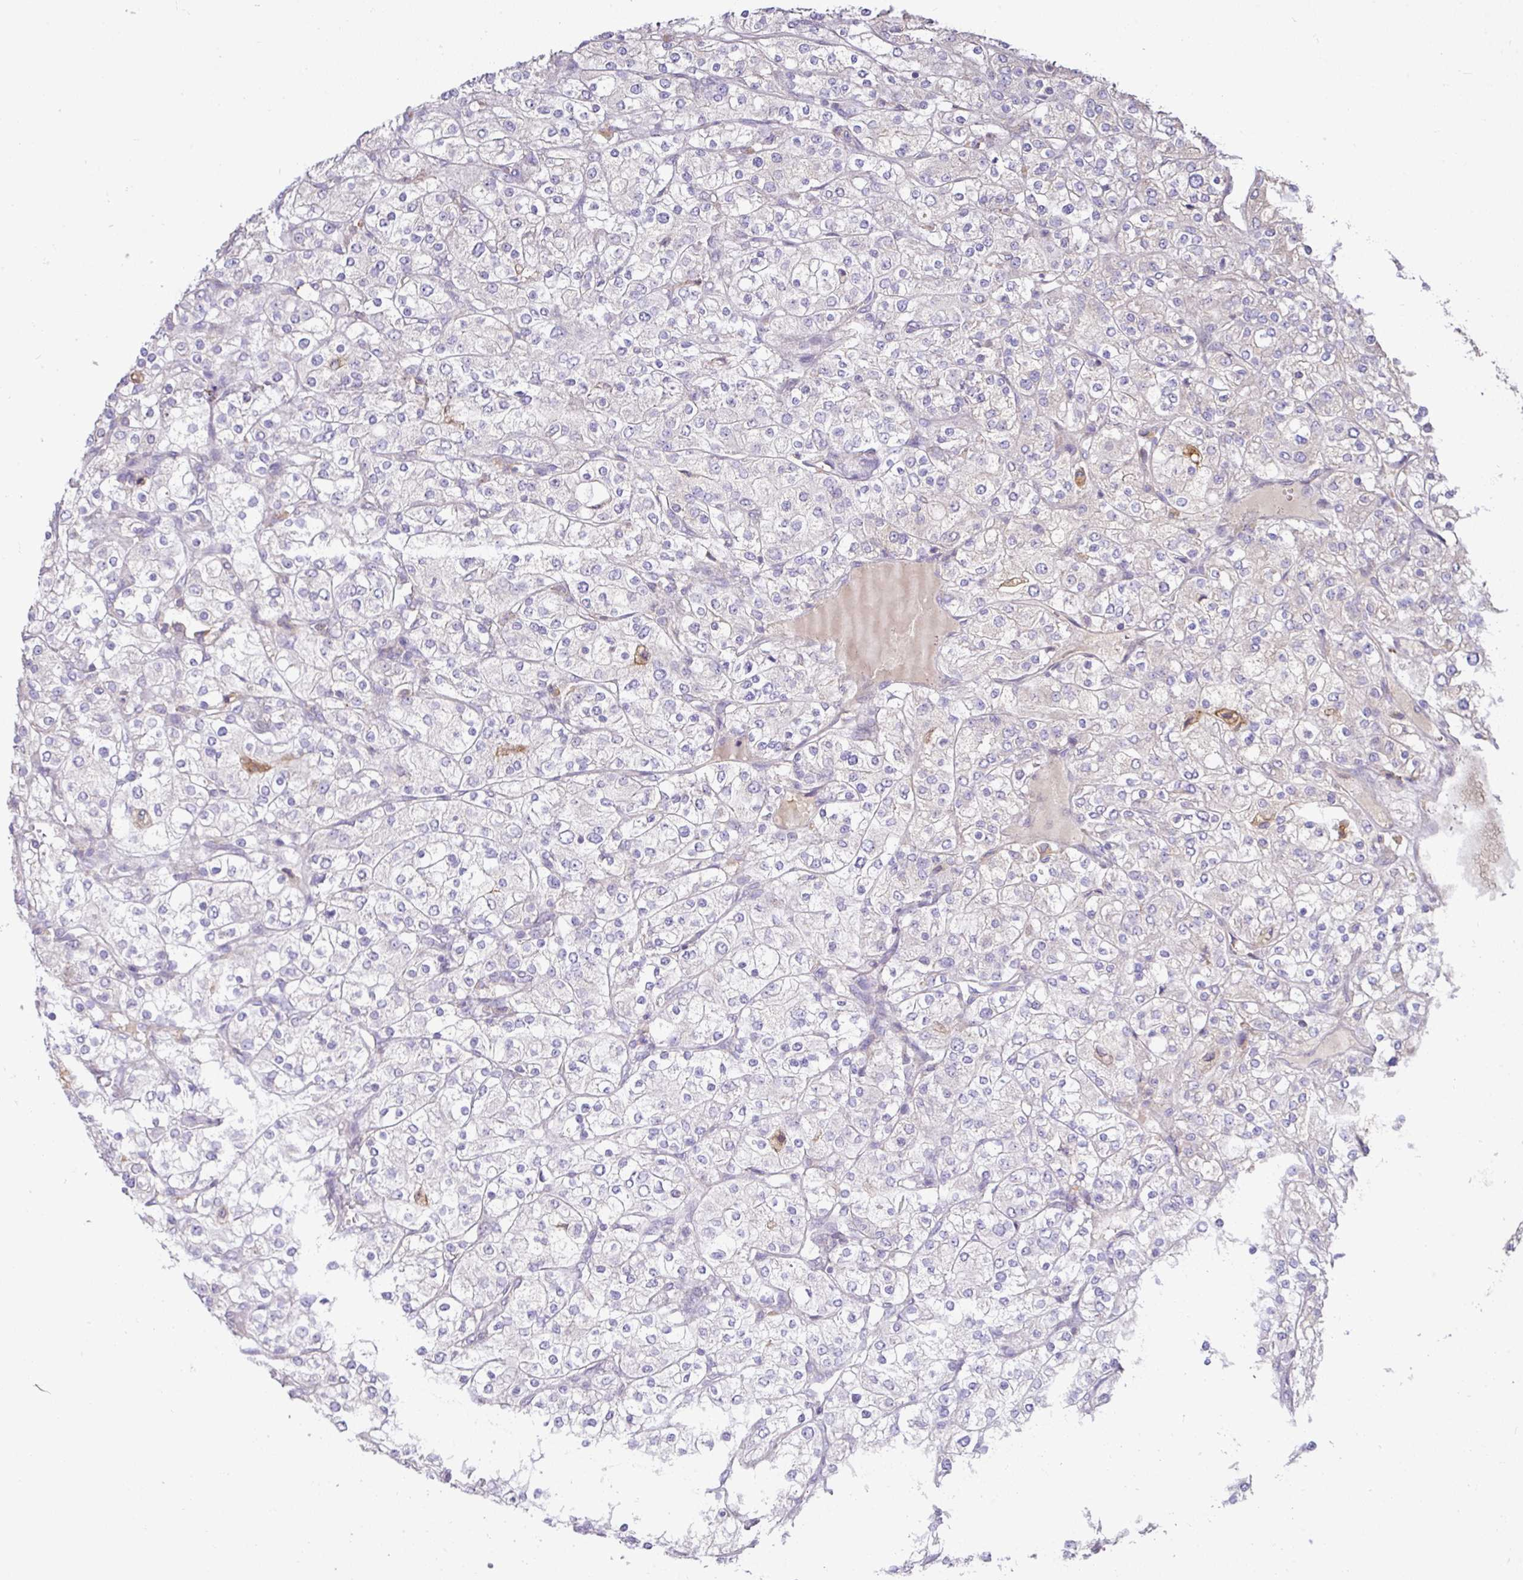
{"staining": {"intensity": "negative", "quantity": "none", "location": "none"}, "tissue": "renal cancer", "cell_type": "Tumor cells", "image_type": "cancer", "snomed": [{"axis": "morphology", "description": "Adenocarcinoma, NOS"}, {"axis": "topography", "description": "Kidney"}], "caption": "The image exhibits no staining of tumor cells in adenocarcinoma (renal).", "gene": "GCNT7", "patient": {"sex": "male", "age": 80}}